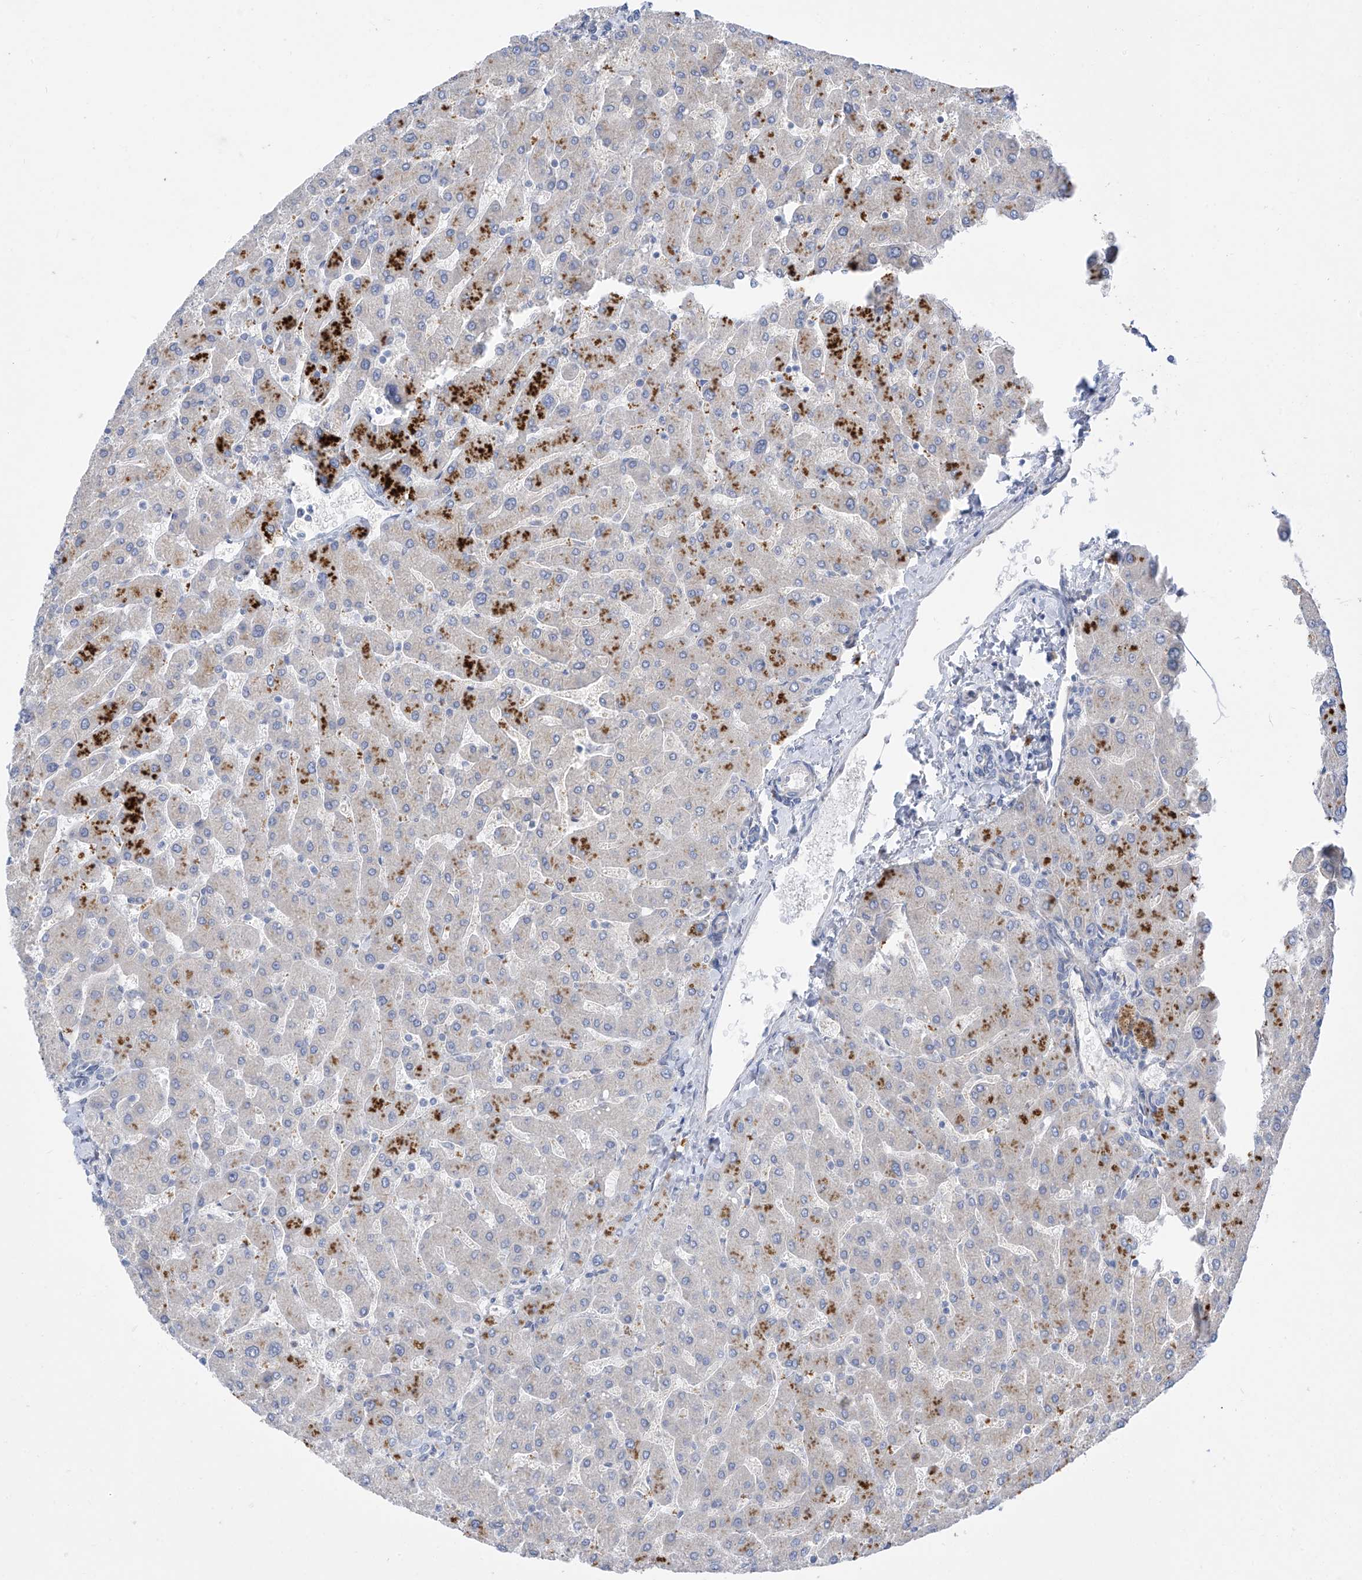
{"staining": {"intensity": "negative", "quantity": "none", "location": "none"}, "tissue": "liver", "cell_type": "Cholangiocytes", "image_type": "normal", "snomed": [{"axis": "morphology", "description": "Normal tissue, NOS"}, {"axis": "topography", "description": "Liver"}], "caption": "High magnification brightfield microscopy of normal liver stained with DAB (3,3'-diaminobenzidine) (brown) and counterstained with hematoxylin (blue): cholangiocytes show no significant expression. (IHC, brightfield microscopy, high magnification).", "gene": "KRTAP25", "patient": {"sex": "male", "age": 55}}